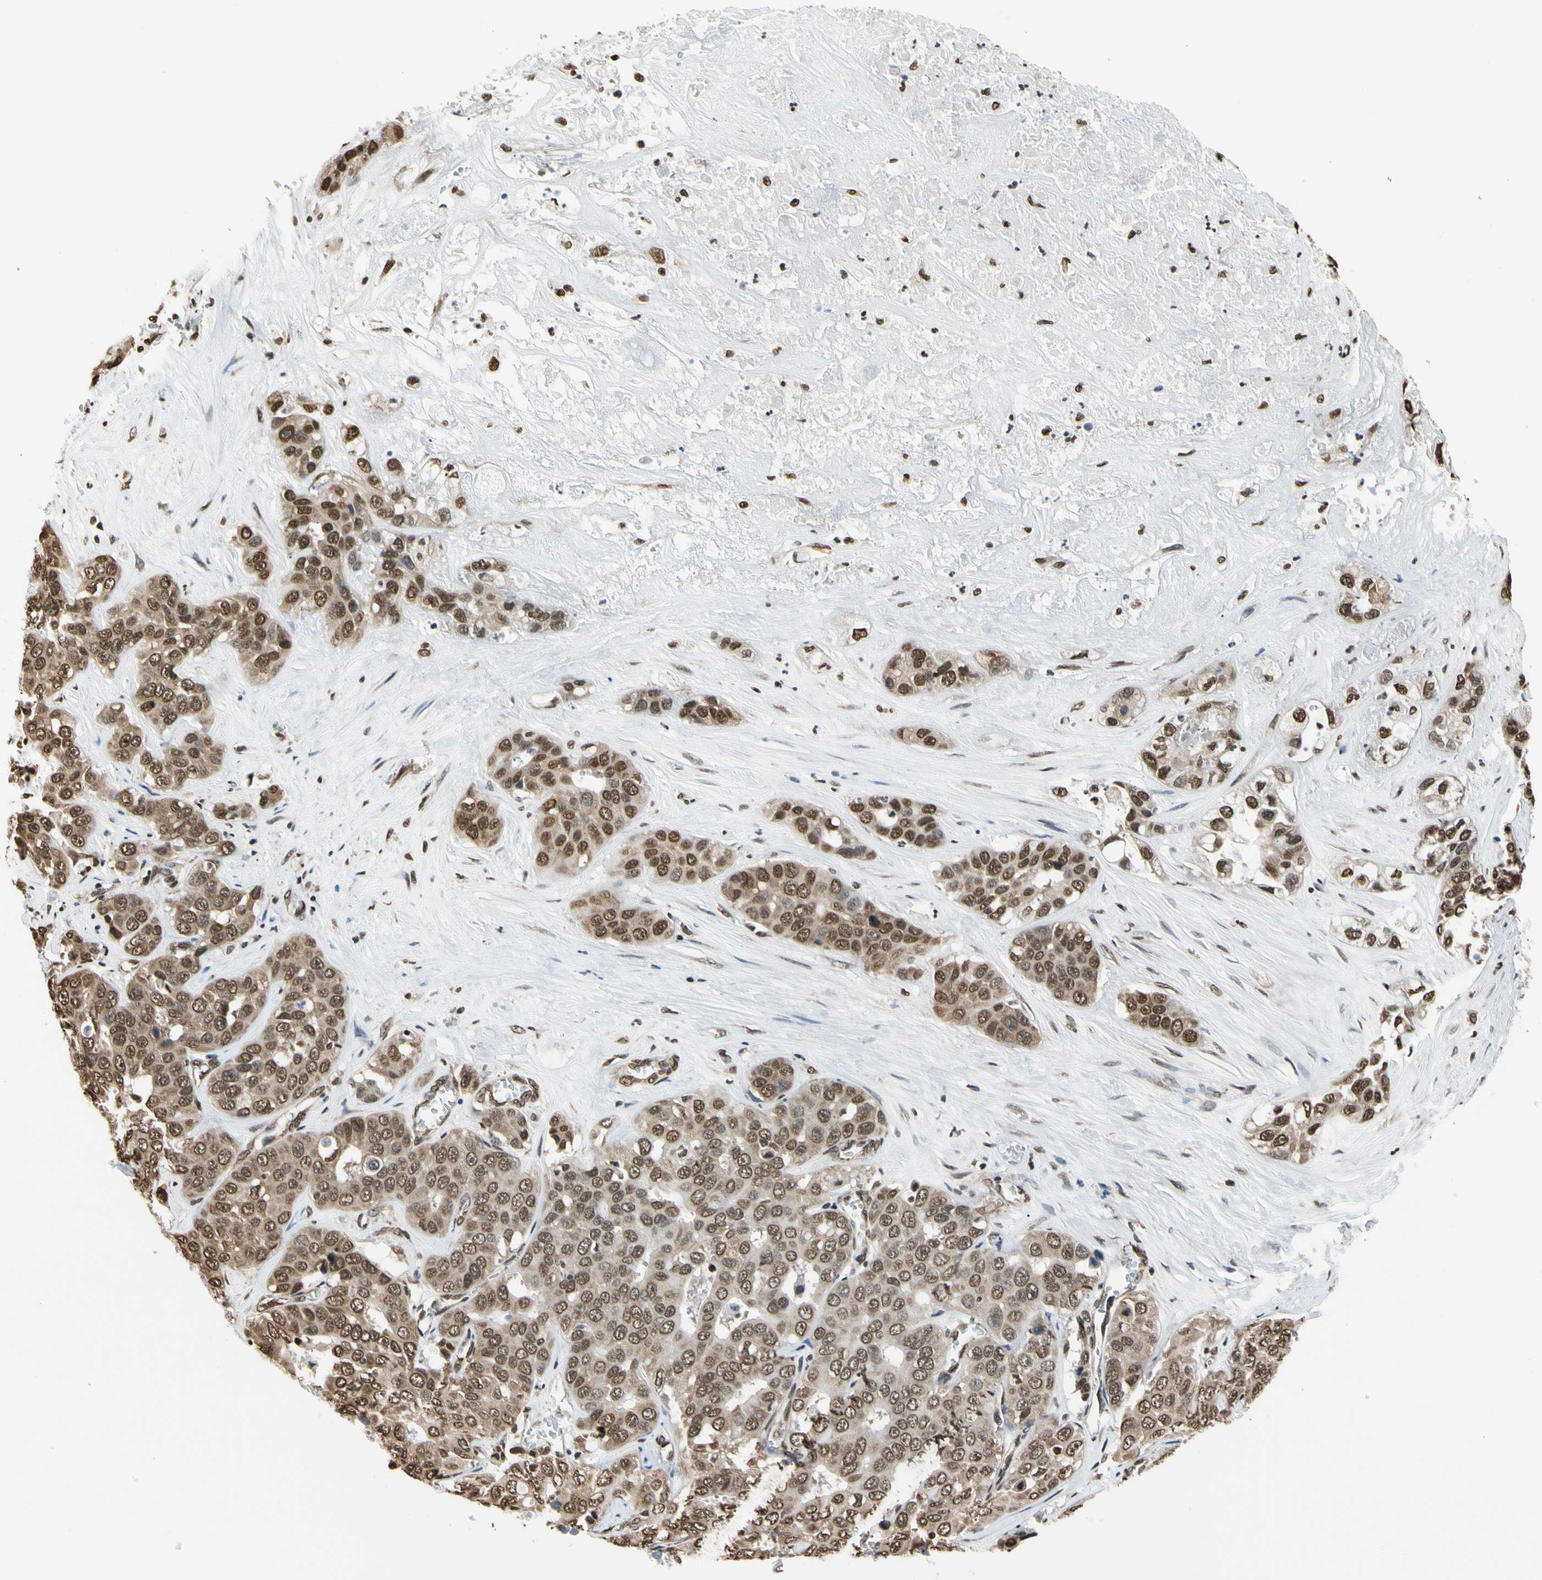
{"staining": {"intensity": "moderate", "quantity": ">75%", "location": "cytoplasmic/membranous,nuclear"}, "tissue": "liver cancer", "cell_type": "Tumor cells", "image_type": "cancer", "snomed": [{"axis": "morphology", "description": "Cholangiocarcinoma"}, {"axis": "topography", "description": "Liver"}], "caption": "About >75% of tumor cells in human liver cholangiocarcinoma exhibit moderate cytoplasmic/membranous and nuclear protein staining as visualized by brown immunohistochemical staining.", "gene": "HNRNPK", "patient": {"sex": "female", "age": 52}}